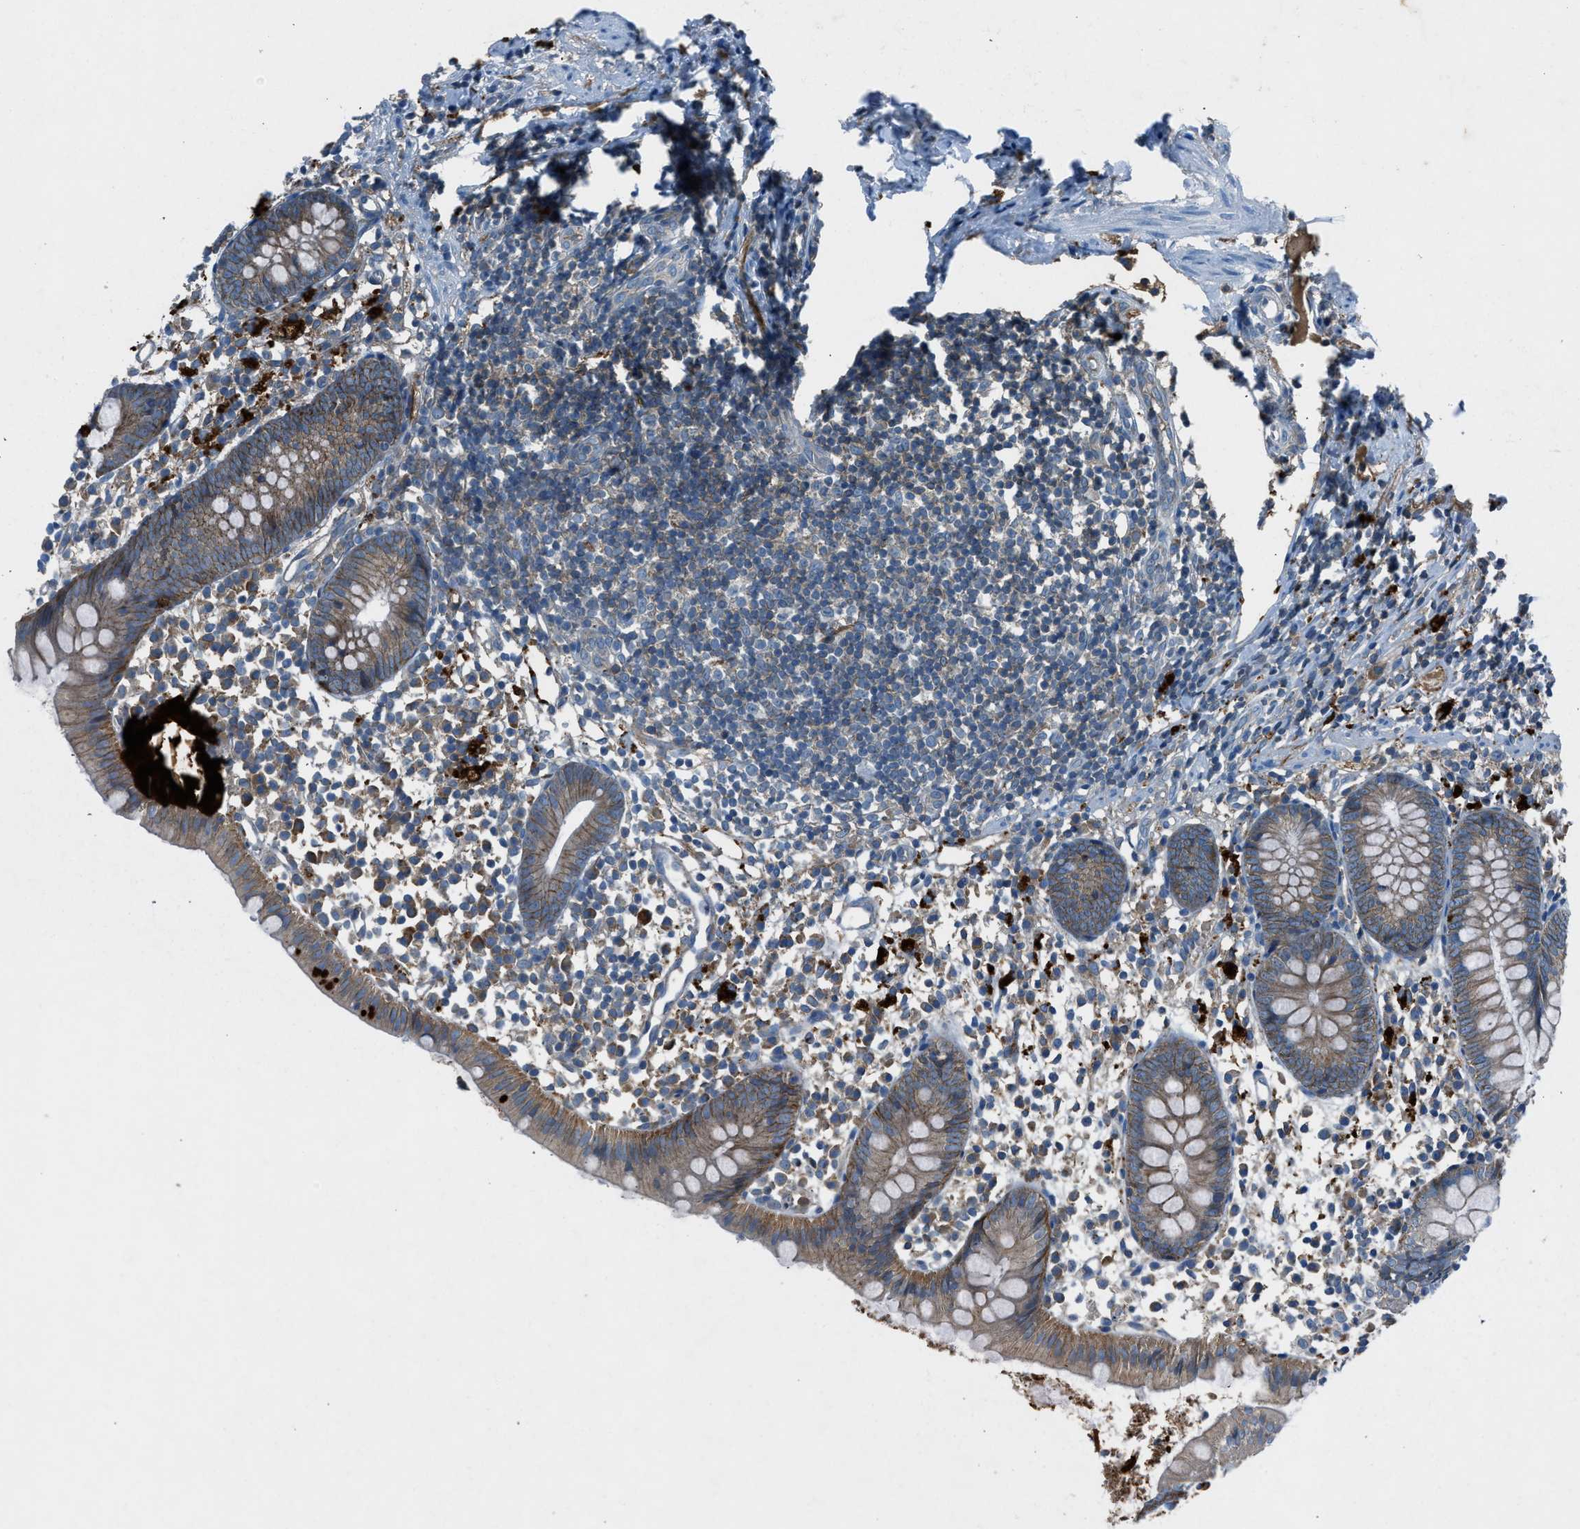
{"staining": {"intensity": "moderate", "quantity": ">75%", "location": "cytoplasmic/membranous"}, "tissue": "appendix", "cell_type": "Glandular cells", "image_type": "normal", "snomed": [{"axis": "morphology", "description": "Normal tissue, NOS"}, {"axis": "topography", "description": "Appendix"}], "caption": "Moderate cytoplasmic/membranous positivity is present in approximately >75% of glandular cells in normal appendix. The staining was performed using DAB to visualize the protein expression in brown, while the nuclei were stained in blue with hematoxylin (Magnification: 20x).", "gene": "BMP1", "patient": {"sex": "female", "age": 20}}